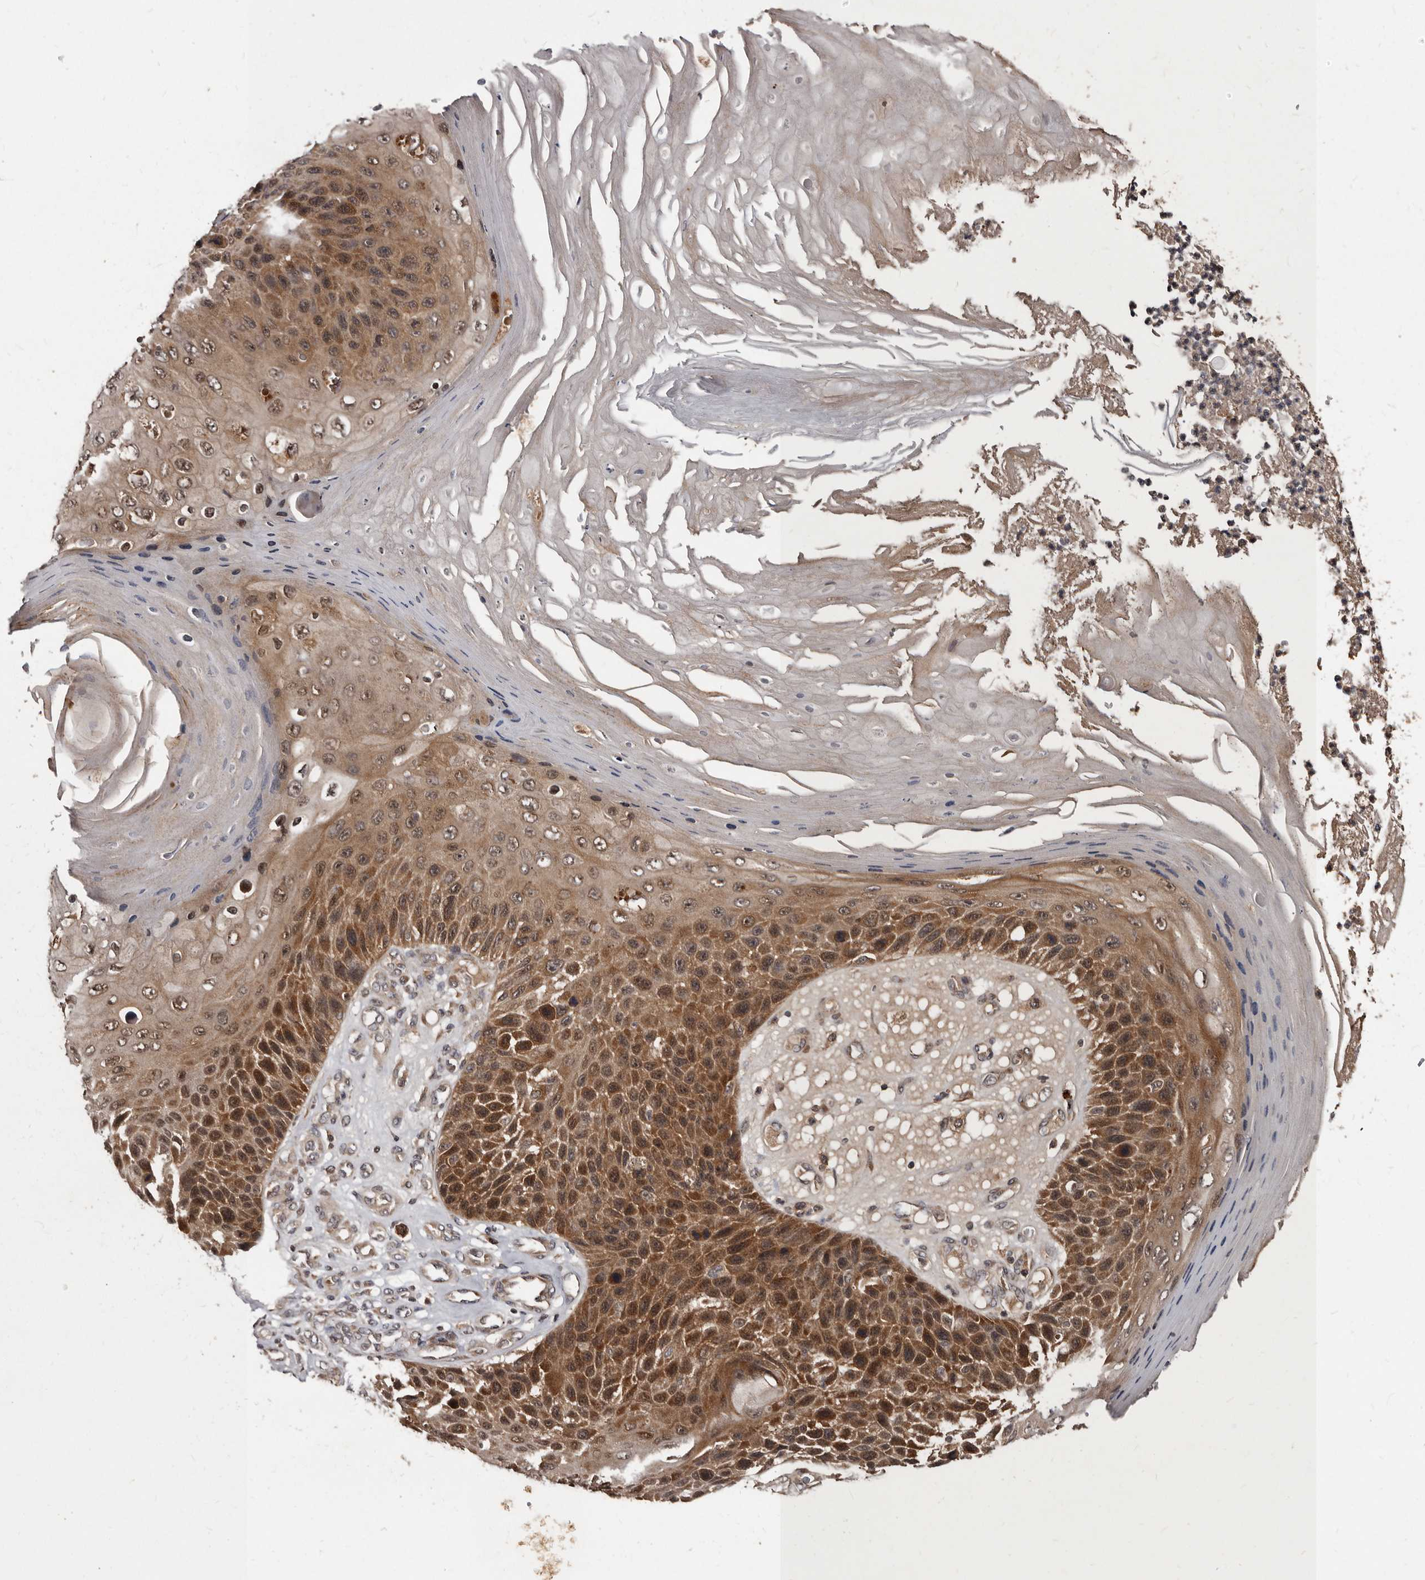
{"staining": {"intensity": "moderate", "quantity": ">75%", "location": "cytoplasmic/membranous"}, "tissue": "skin cancer", "cell_type": "Tumor cells", "image_type": "cancer", "snomed": [{"axis": "morphology", "description": "Squamous cell carcinoma, NOS"}, {"axis": "topography", "description": "Skin"}], "caption": "High-power microscopy captured an immunohistochemistry histopathology image of squamous cell carcinoma (skin), revealing moderate cytoplasmic/membranous staining in approximately >75% of tumor cells.", "gene": "PMVK", "patient": {"sex": "female", "age": 88}}